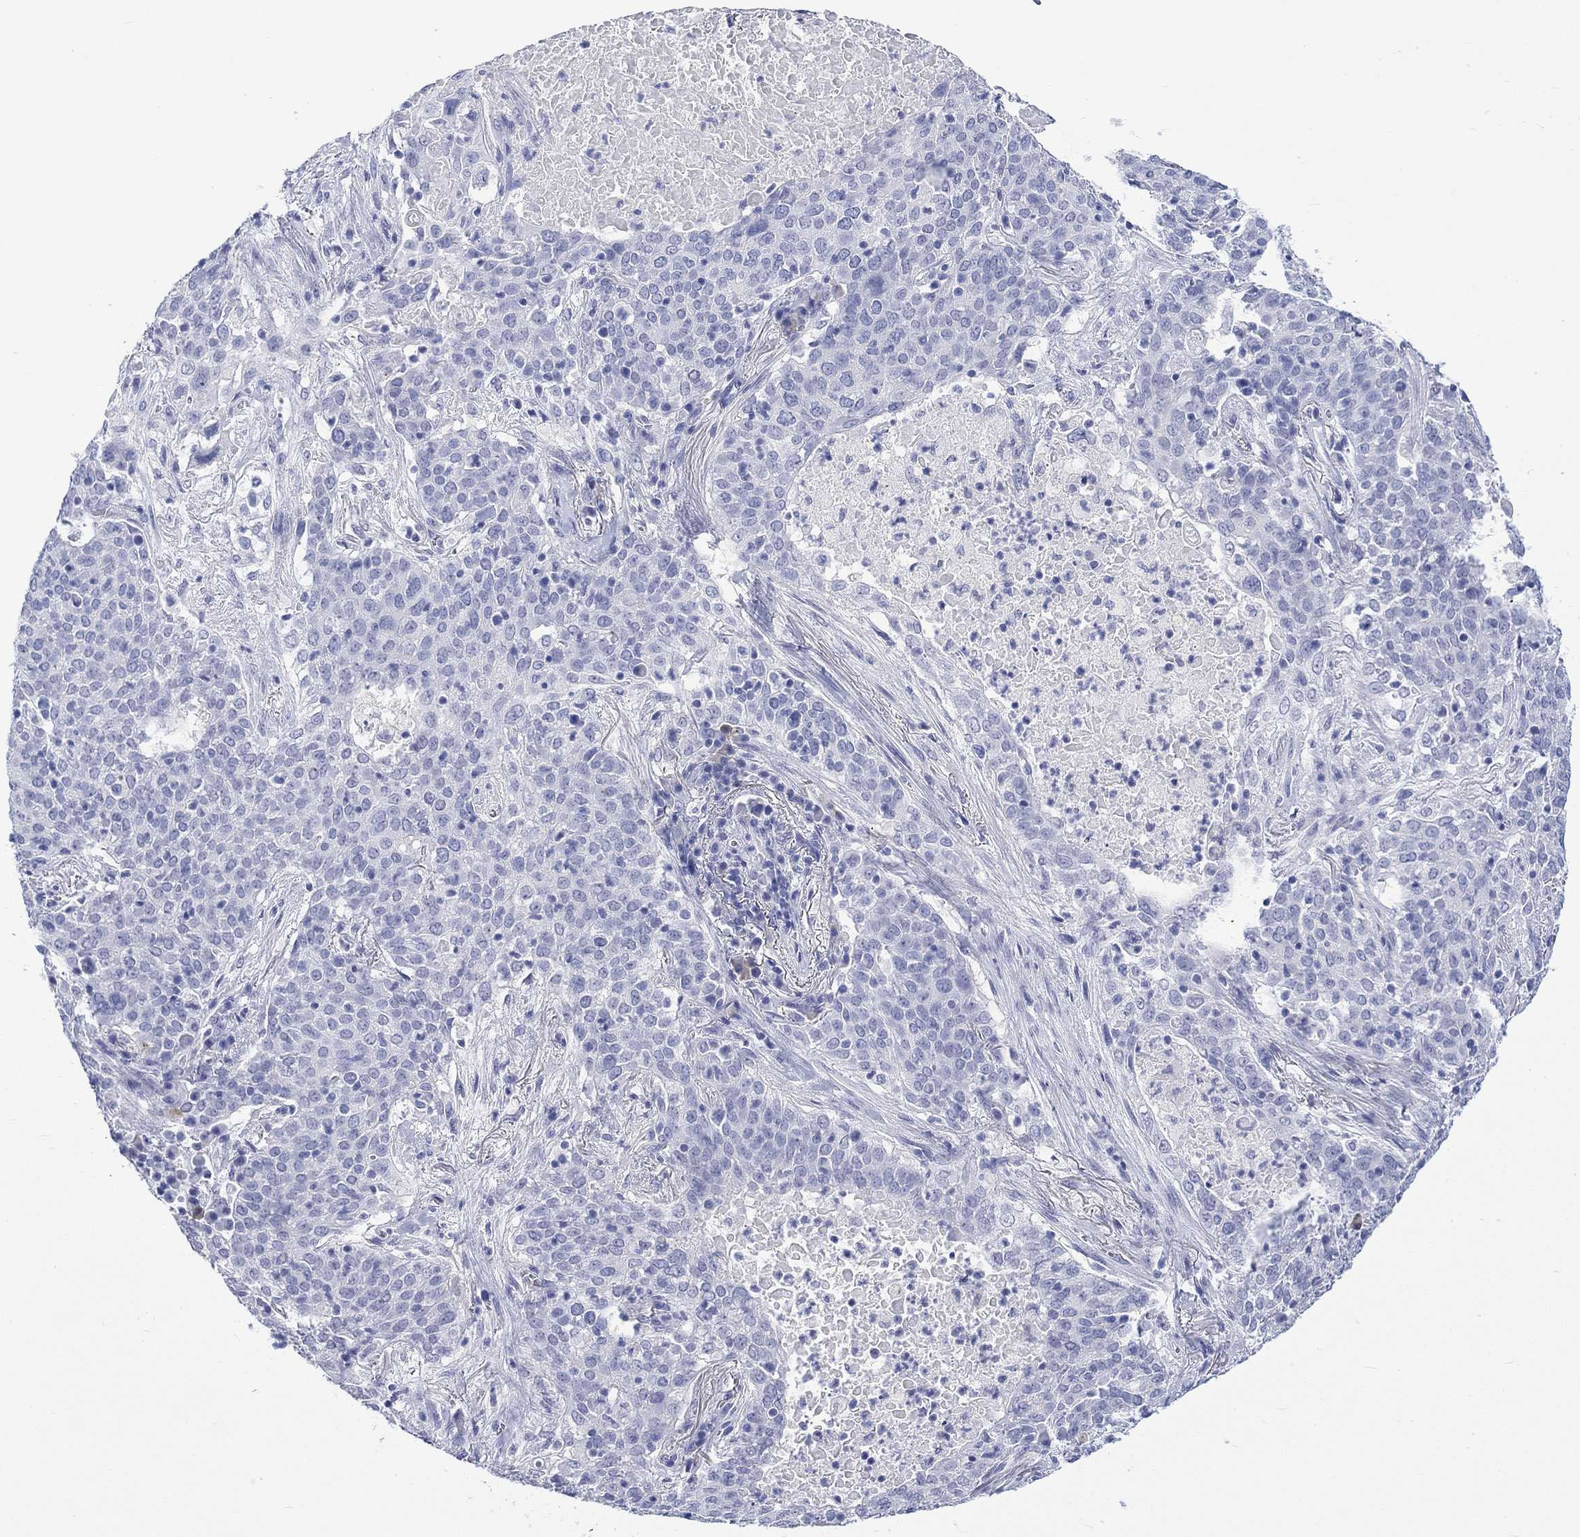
{"staining": {"intensity": "negative", "quantity": "none", "location": "none"}, "tissue": "lung cancer", "cell_type": "Tumor cells", "image_type": "cancer", "snomed": [{"axis": "morphology", "description": "Squamous cell carcinoma, NOS"}, {"axis": "topography", "description": "Lung"}], "caption": "The histopathology image demonstrates no significant positivity in tumor cells of squamous cell carcinoma (lung).", "gene": "MSI1", "patient": {"sex": "male", "age": 82}}